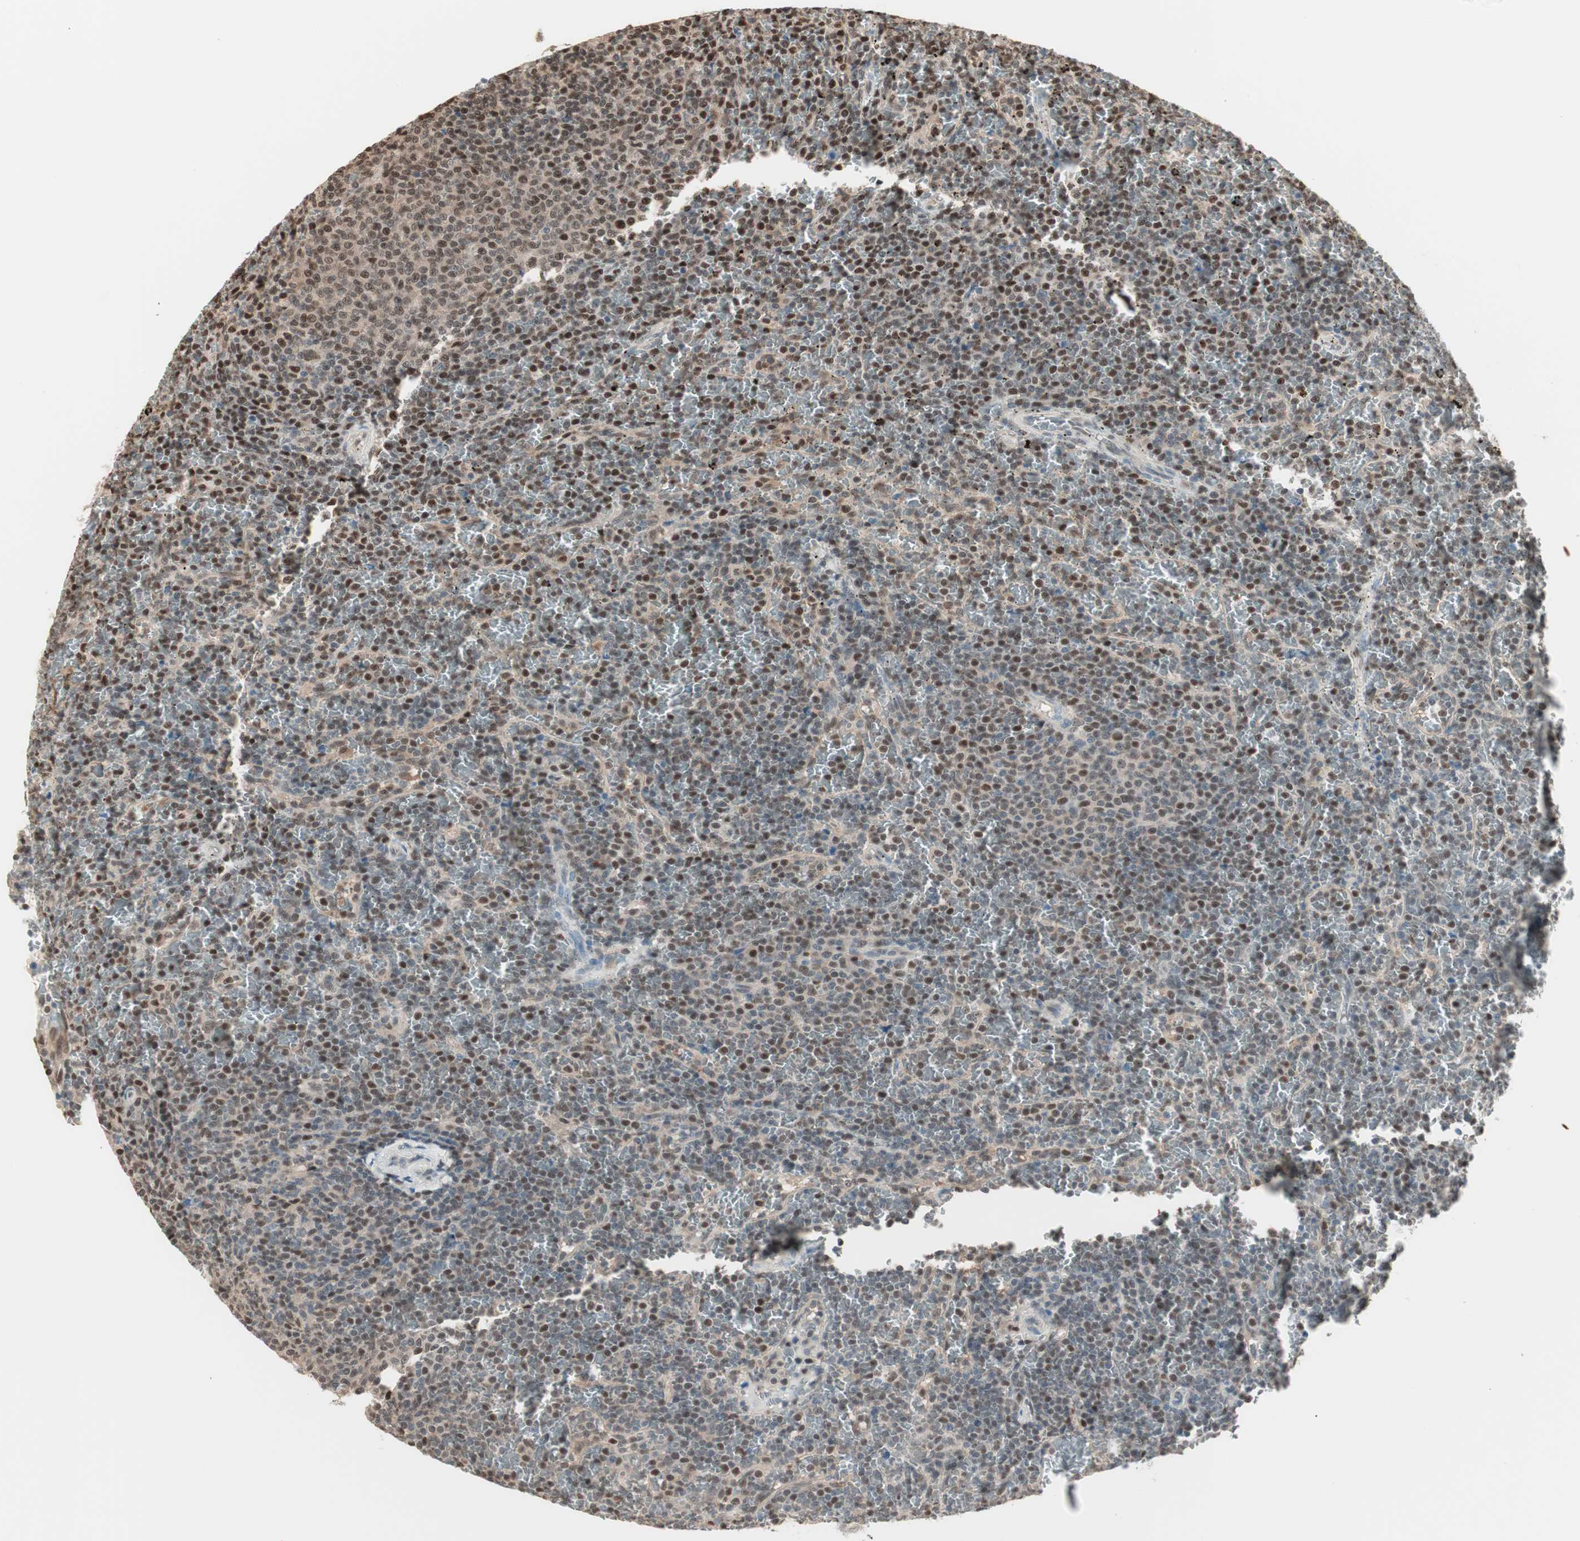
{"staining": {"intensity": "strong", "quantity": "25%-75%", "location": "nuclear"}, "tissue": "lymphoma", "cell_type": "Tumor cells", "image_type": "cancer", "snomed": [{"axis": "morphology", "description": "Malignant lymphoma, non-Hodgkin's type, Low grade"}, {"axis": "topography", "description": "Spleen"}], "caption": "This is an image of immunohistochemistry (IHC) staining of low-grade malignant lymphoma, non-Hodgkin's type, which shows strong staining in the nuclear of tumor cells.", "gene": "LONP2", "patient": {"sex": "female", "age": 77}}